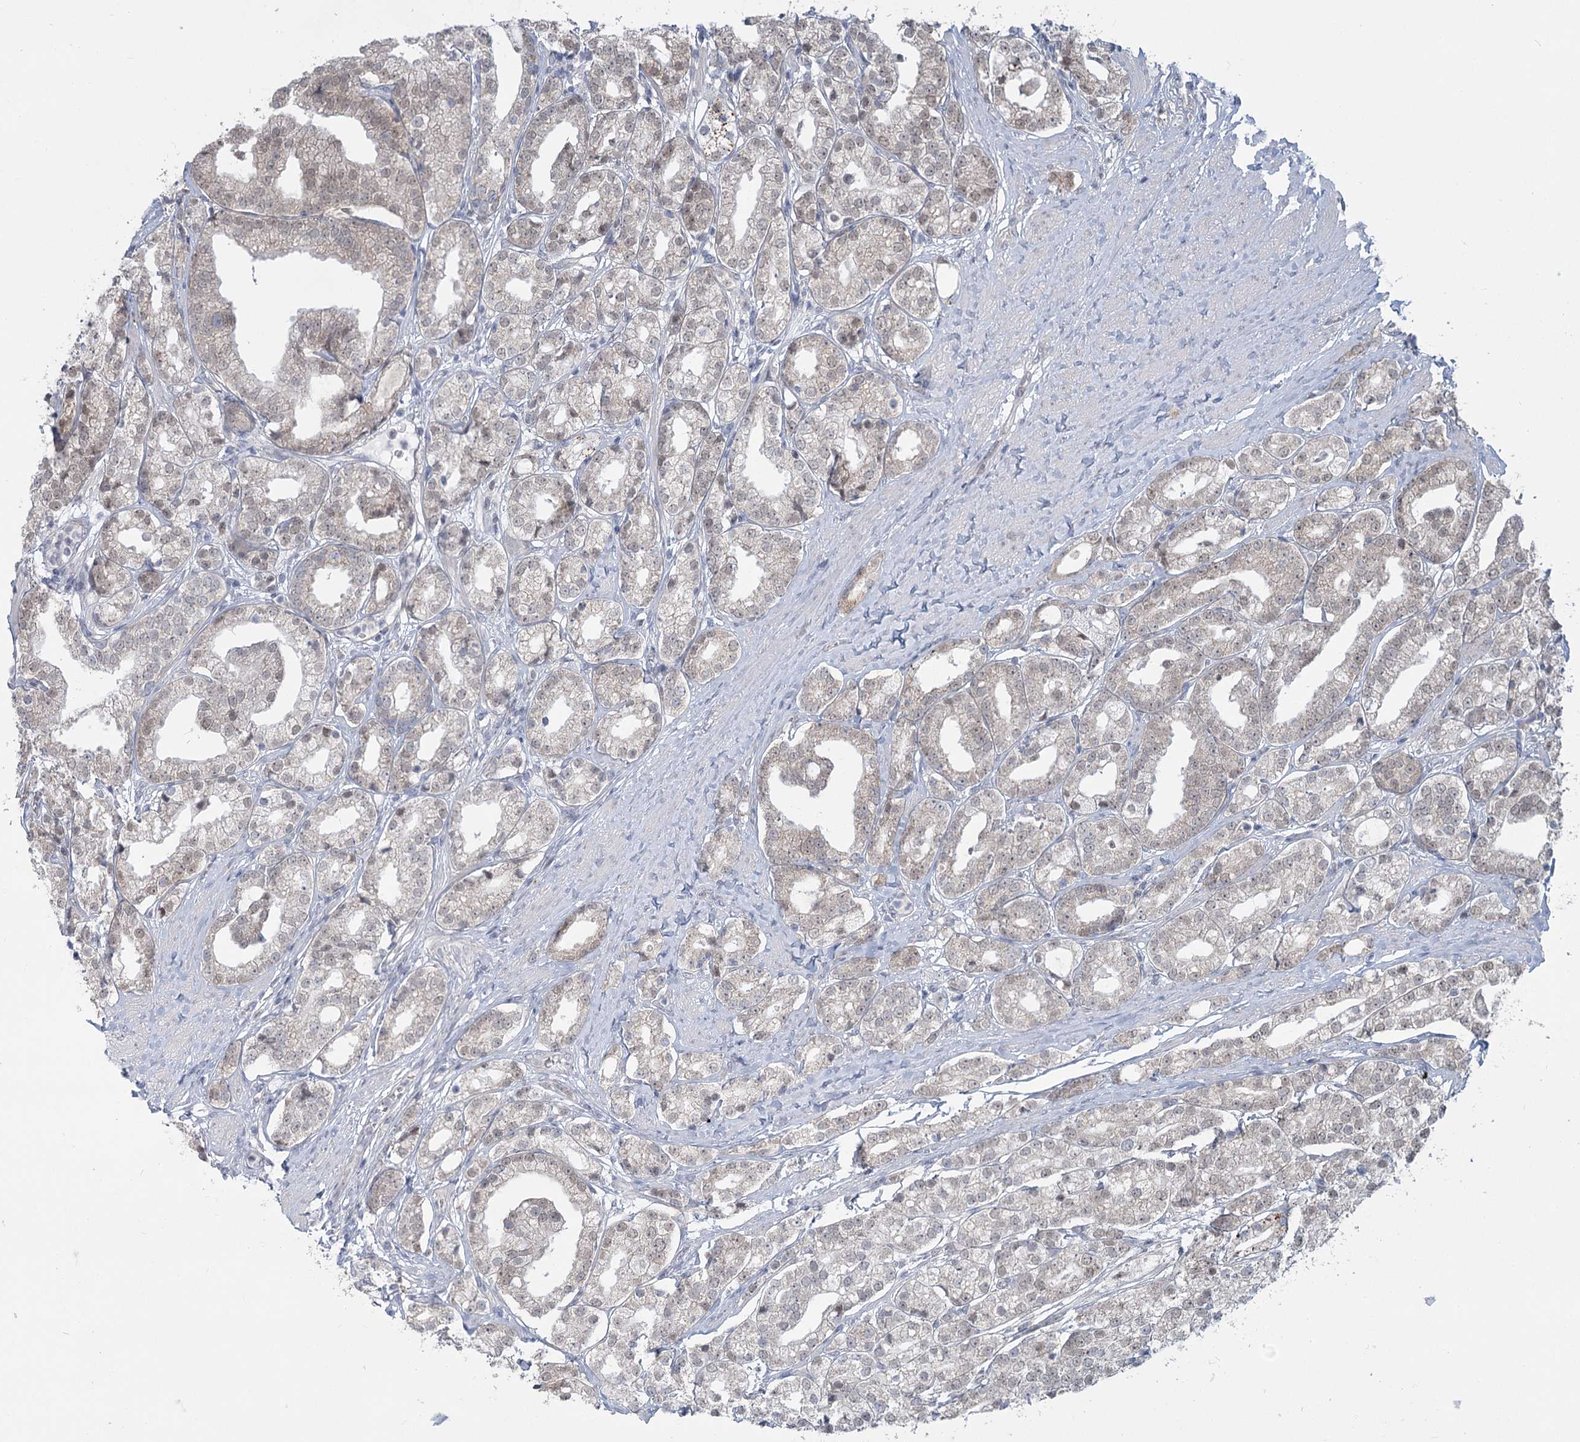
{"staining": {"intensity": "weak", "quantity": "<25%", "location": "cytoplasmic/membranous,nuclear"}, "tissue": "prostate cancer", "cell_type": "Tumor cells", "image_type": "cancer", "snomed": [{"axis": "morphology", "description": "Adenocarcinoma, High grade"}, {"axis": "topography", "description": "Prostate"}], "caption": "This is an immunohistochemistry micrograph of human adenocarcinoma (high-grade) (prostate). There is no staining in tumor cells.", "gene": "MTG1", "patient": {"sex": "male", "age": 69}}